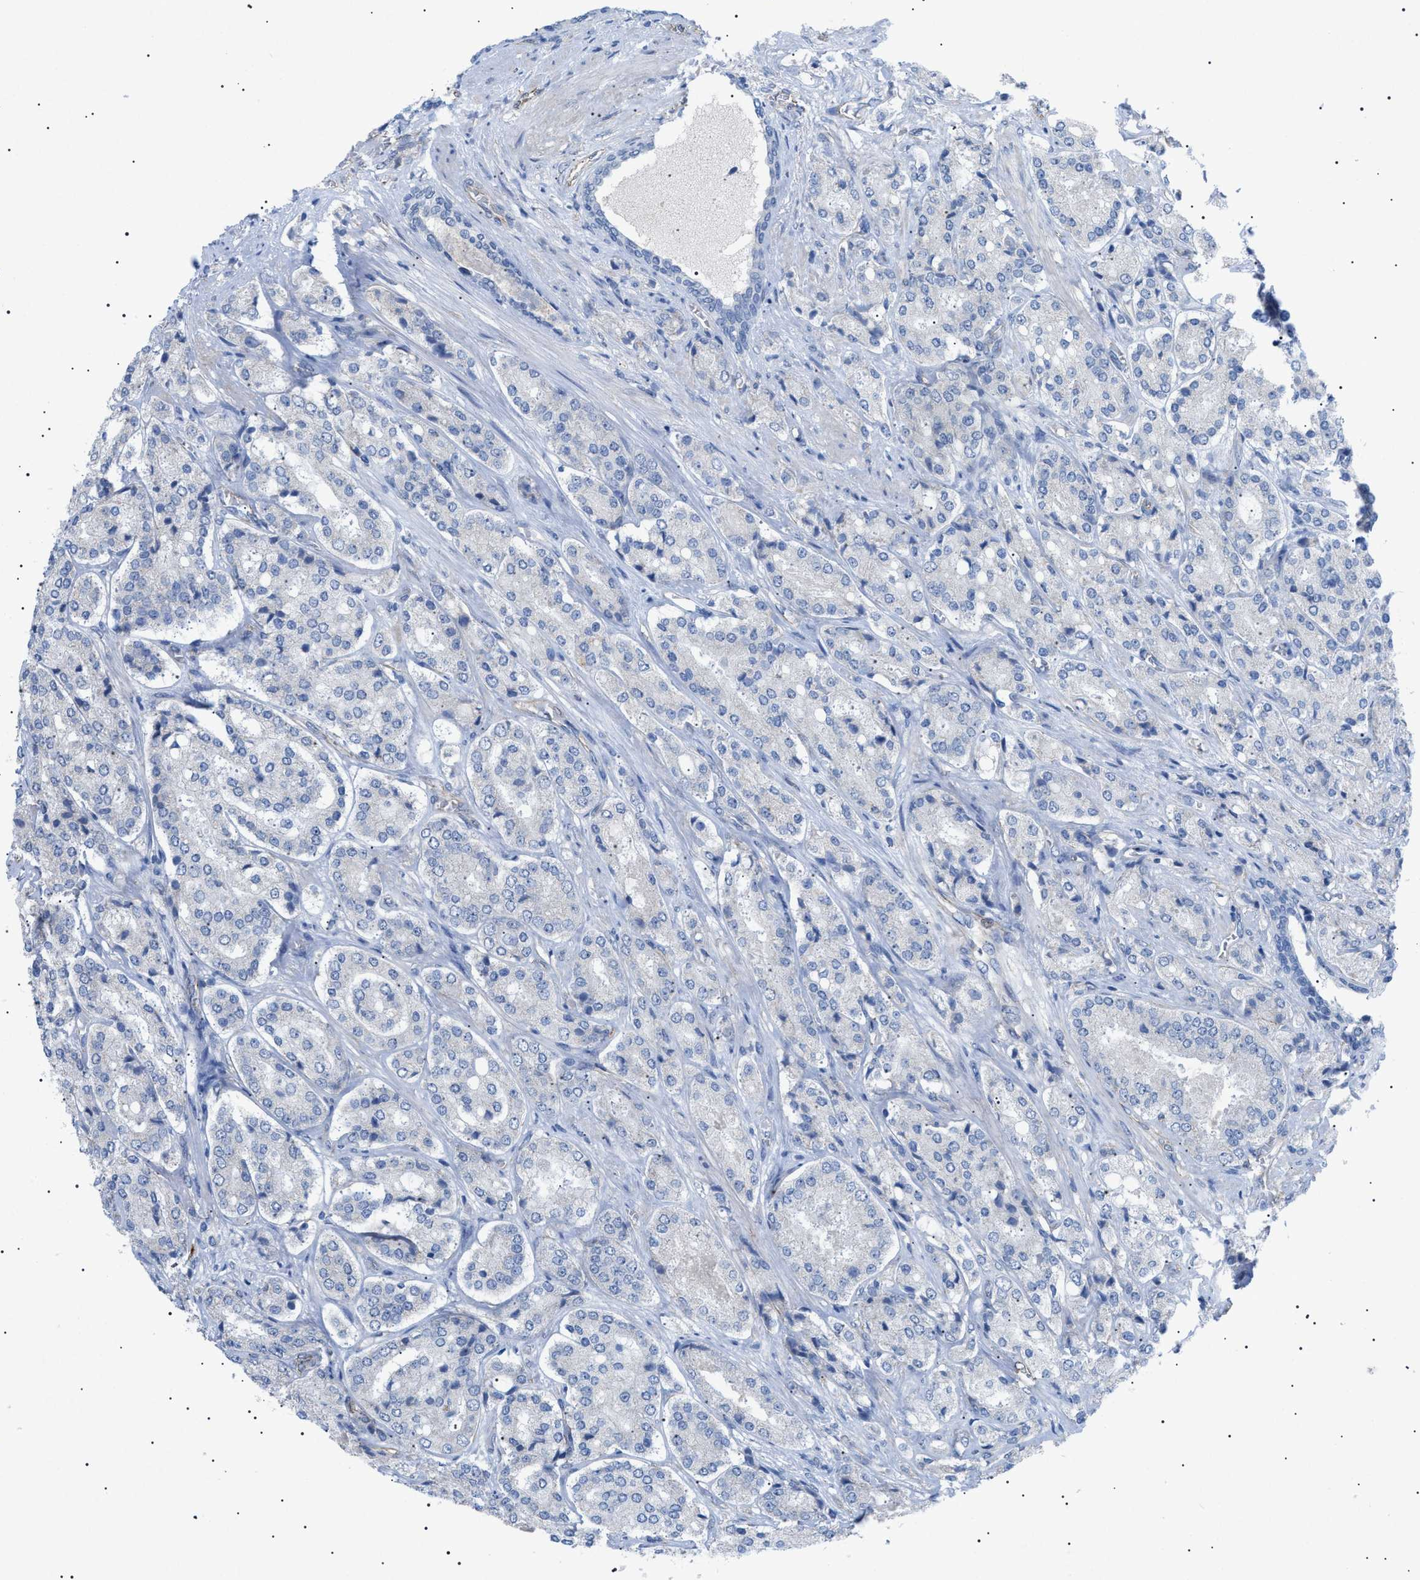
{"staining": {"intensity": "negative", "quantity": "none", "location": "none"}, "tissue": "prostate cancer", "cell_type": "Tumor cells", "image_type": "cancer", "snomed": [{"axis": "morphology", "description": "Adenocarcinoma, High grade"}, {"axis": "topography", "description": "Prostate"}], "caption": "This is a micrograph of immunohistochemistry staining of high-grade adenocarcinoma (prostate), which shows no positivity in tumor cells. The staining was performed using DAB to visualize the protein expression in brown, while the nuclei were stained in blue with hematoxylin (Magnification: 20x).", "gene": "ADAMTS1", "patient": {"sex": "male", "age": 65}}